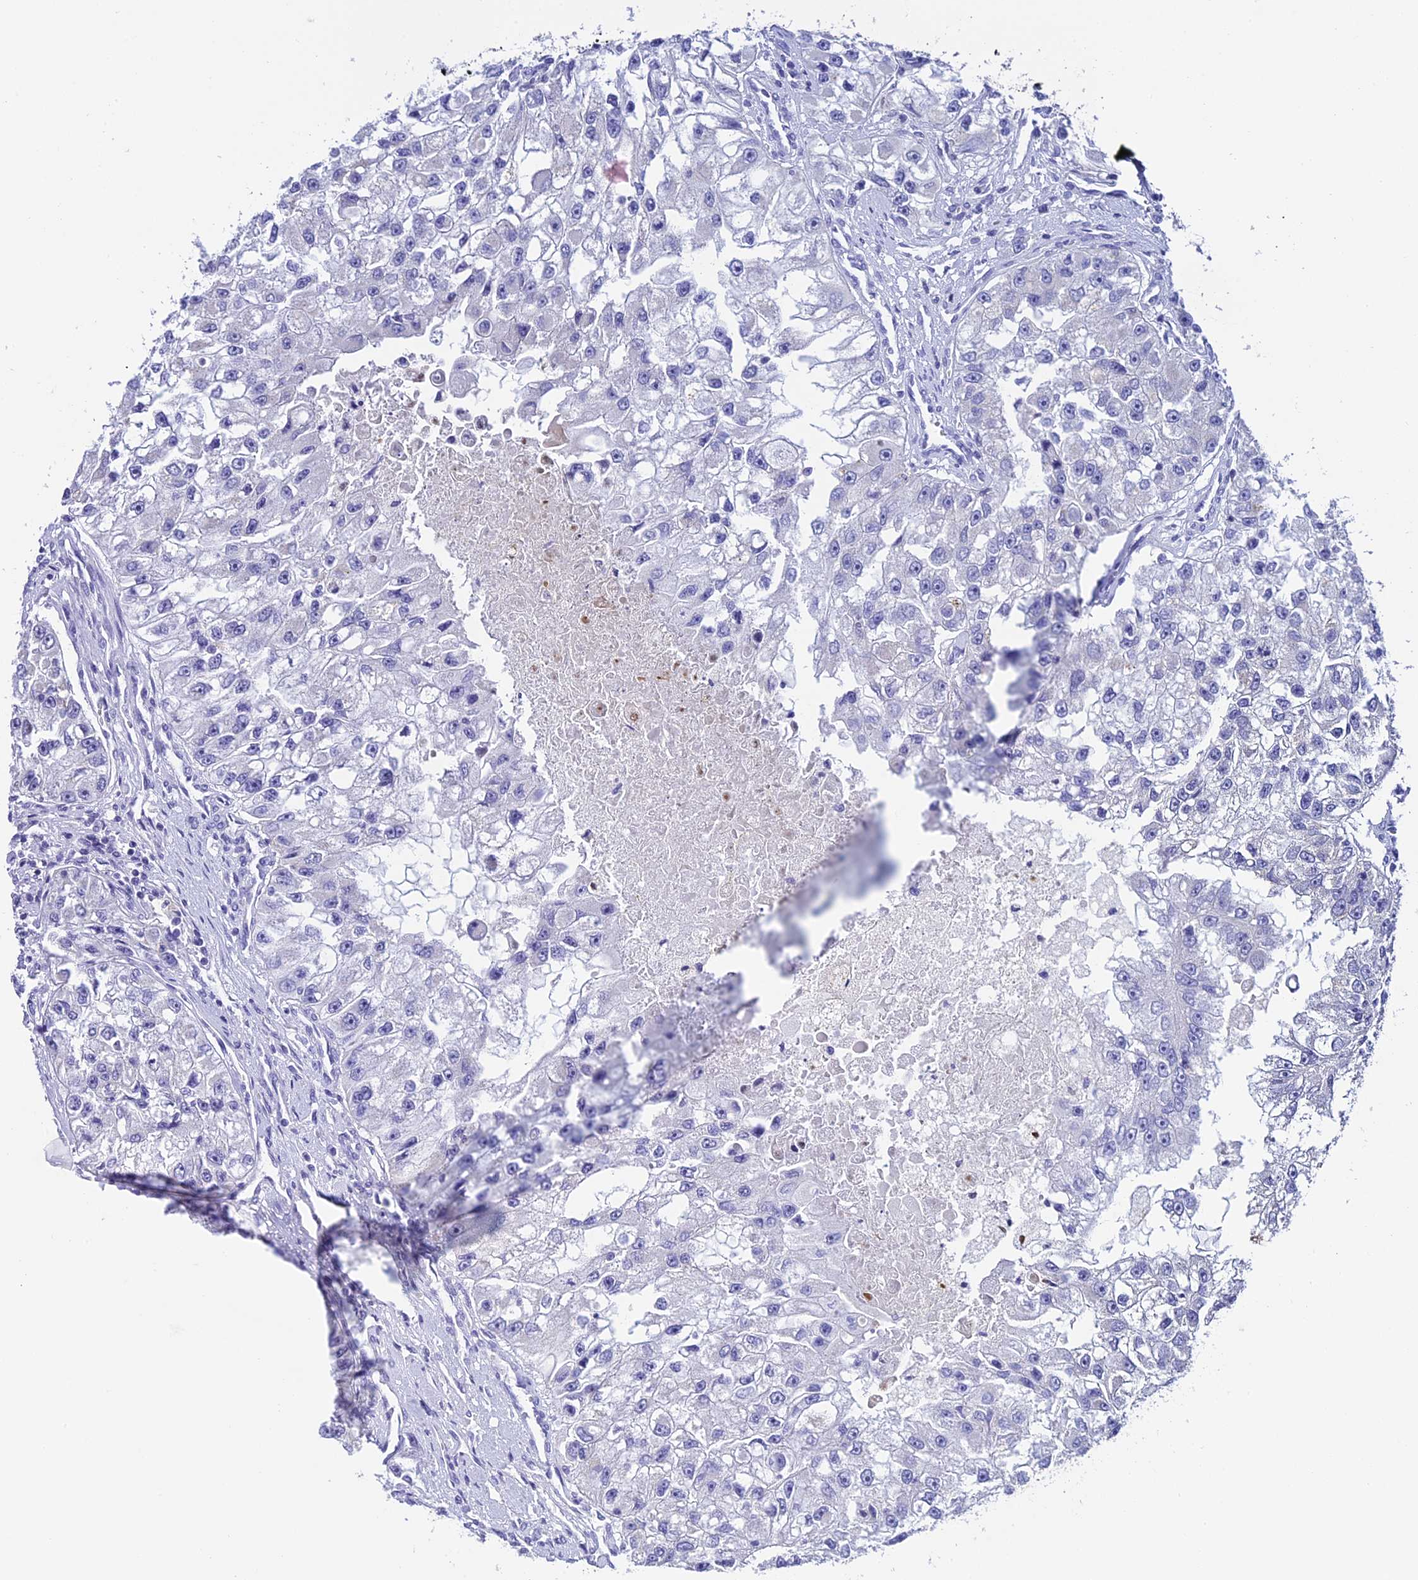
{"staining": {"intensity": "negative", "quantity": "none", "location": "none"}, "tissue": "renal cancer", "cell_type": "Tumor cells", "image_type": "cancer", "snomed": [{"axis": "morphology", "description": "Adenocarcinoma, NOS"}, {"axis": "topography", "description": "Kidney"}], "caption": "High power microscopy micrograph of an IHC image of renal adenocarcinoma, revealing no significant expression in tumor cells.", "gene": "C12orf29", "patient": {"sex": "male", "age": 63}}